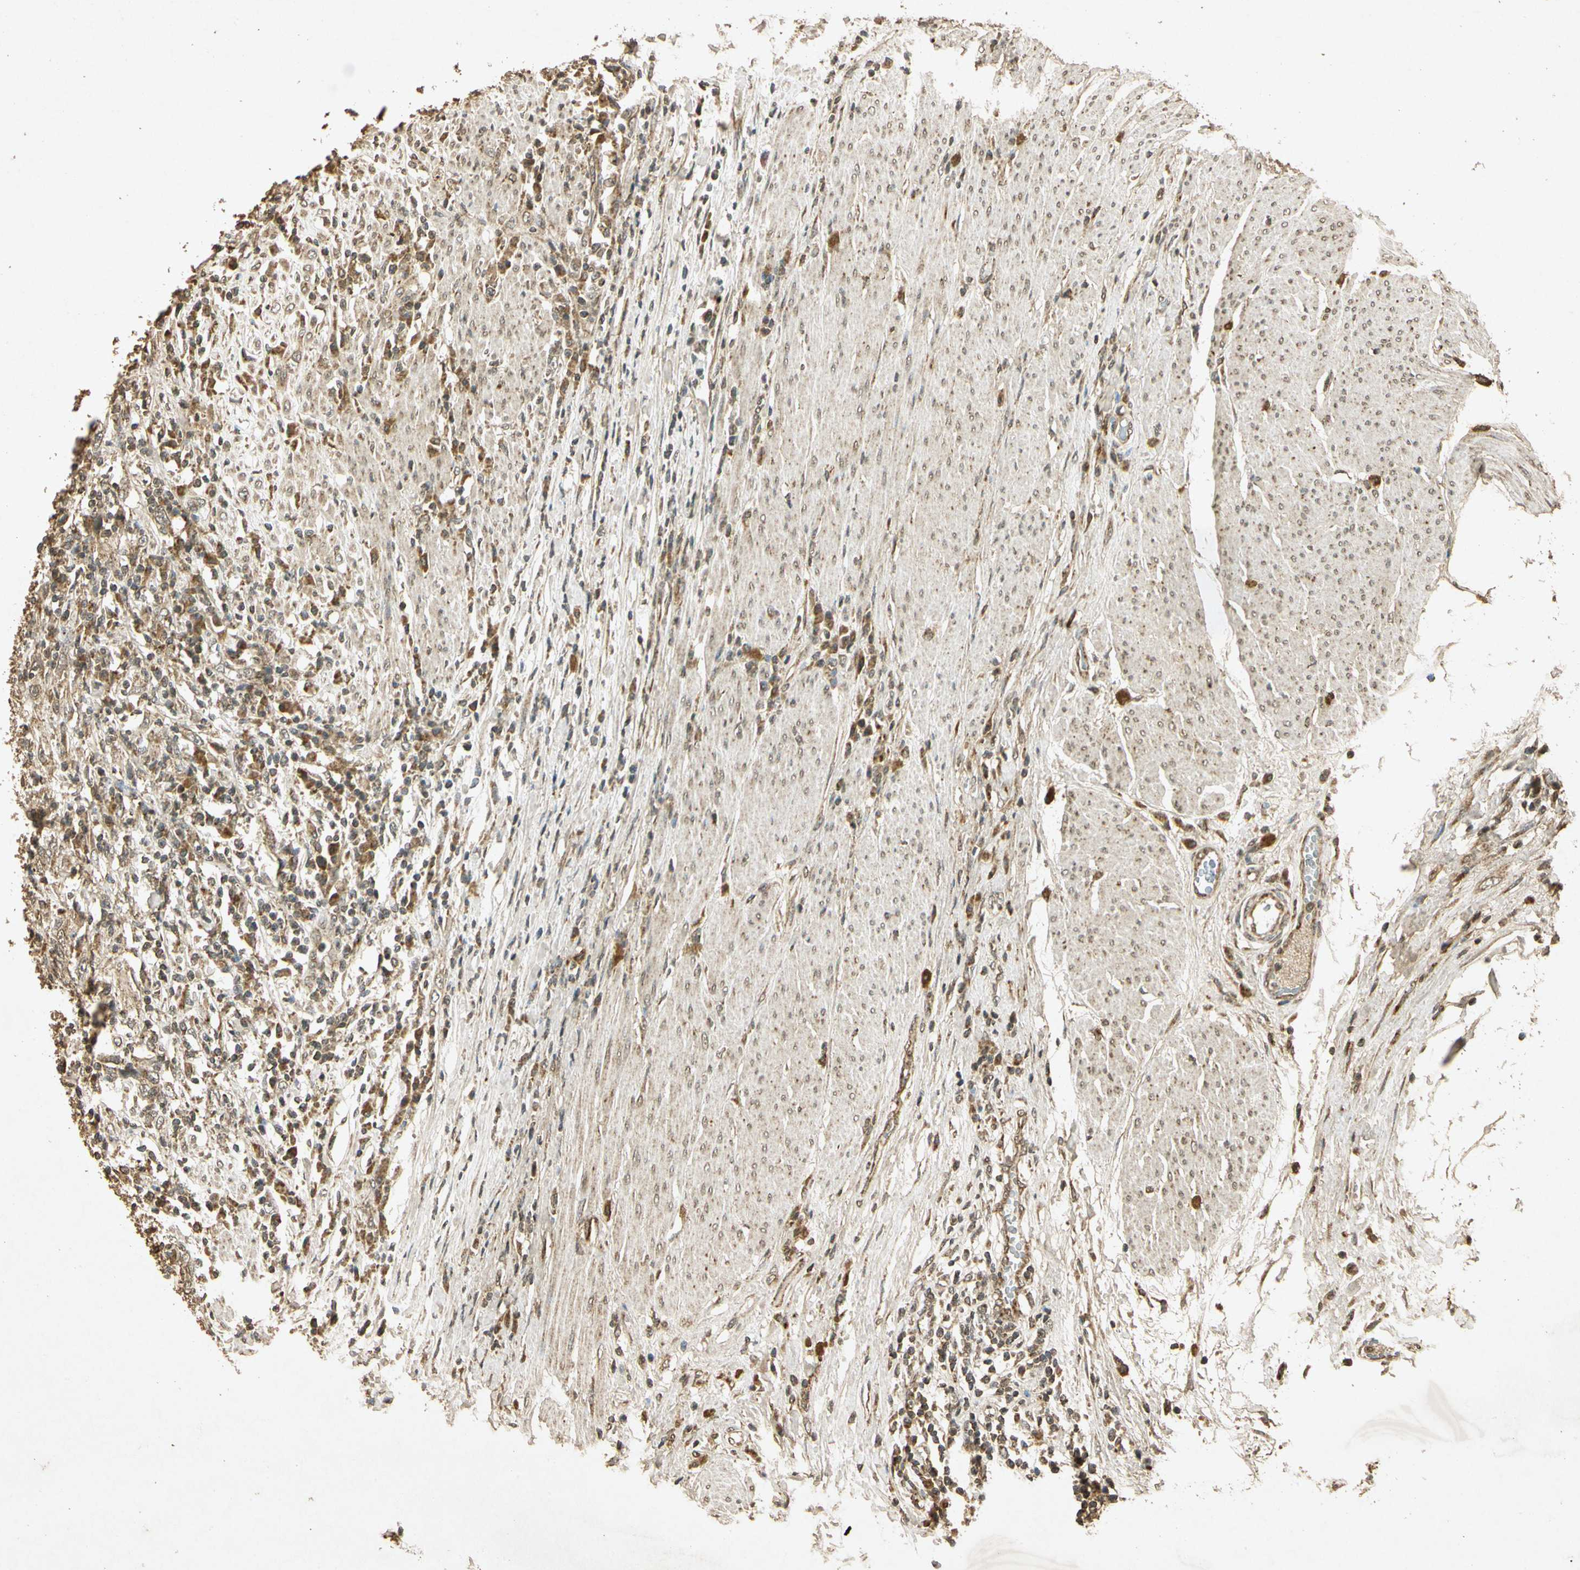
{"staining": {"intensity": "moderate", "quantity": "25%-75%", "location": "cytoplasmic/membranous"}, "tissue": "urothelial cancer", "cell_type": "Tumor cells", "image_type": "cancer", "snomed": [{"axis": "morphology", "description": "Urothelial carcinoma, High grade"}, {"axis": "topography", "description": "Urinary bladder"}], "caption": "IHC (DAB) staining of human high-grade urothelial carcinoma reveals moderate cytoplasmic/membranous protein staining in approximately 25%-75% of tumor cells.", "gene": "PRDX3", "patient": {"sex": "male", "age": 61}}